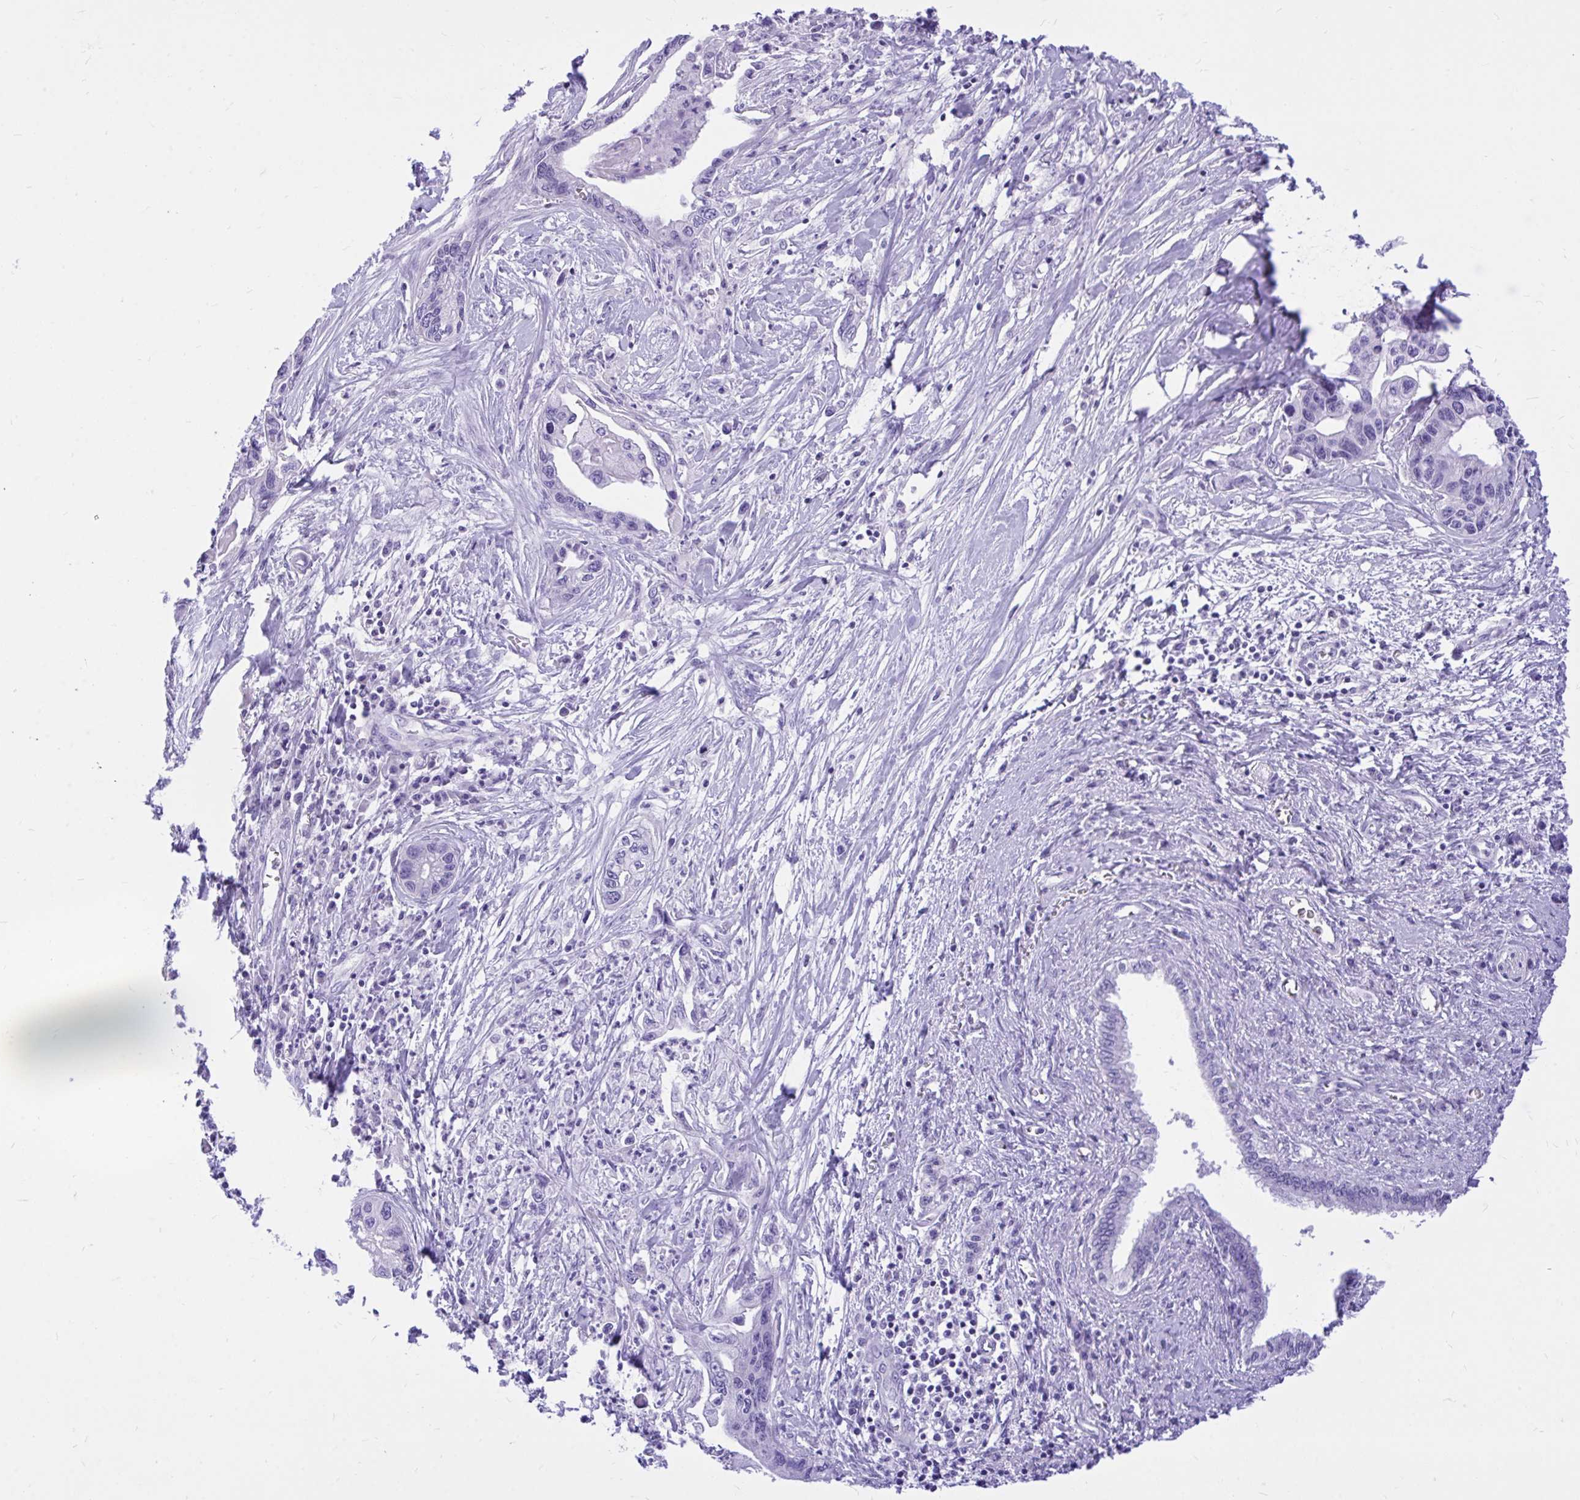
{"staining": {"intensity": "negative", "quantity": "none", "location": "none"}, "tissue": "pancreatic cancer", "cell_type": "Tumor cells", "image_type": "cancer", "snomed": [{"axis": "morphology", "description": "Adenocarcinoma, NOS"}, {"axis": "topography", "description": "Pancreas"}], "caption": "Pancreatic cancer was stained to show a protein in brown. There is no significant staining in tumor cells. (DAB (3,3'-diaminobenzidine) IHC with hematoxylin counter stain).", "gene": "MON1A", "patient": {"sex": "male", "age": 61}}